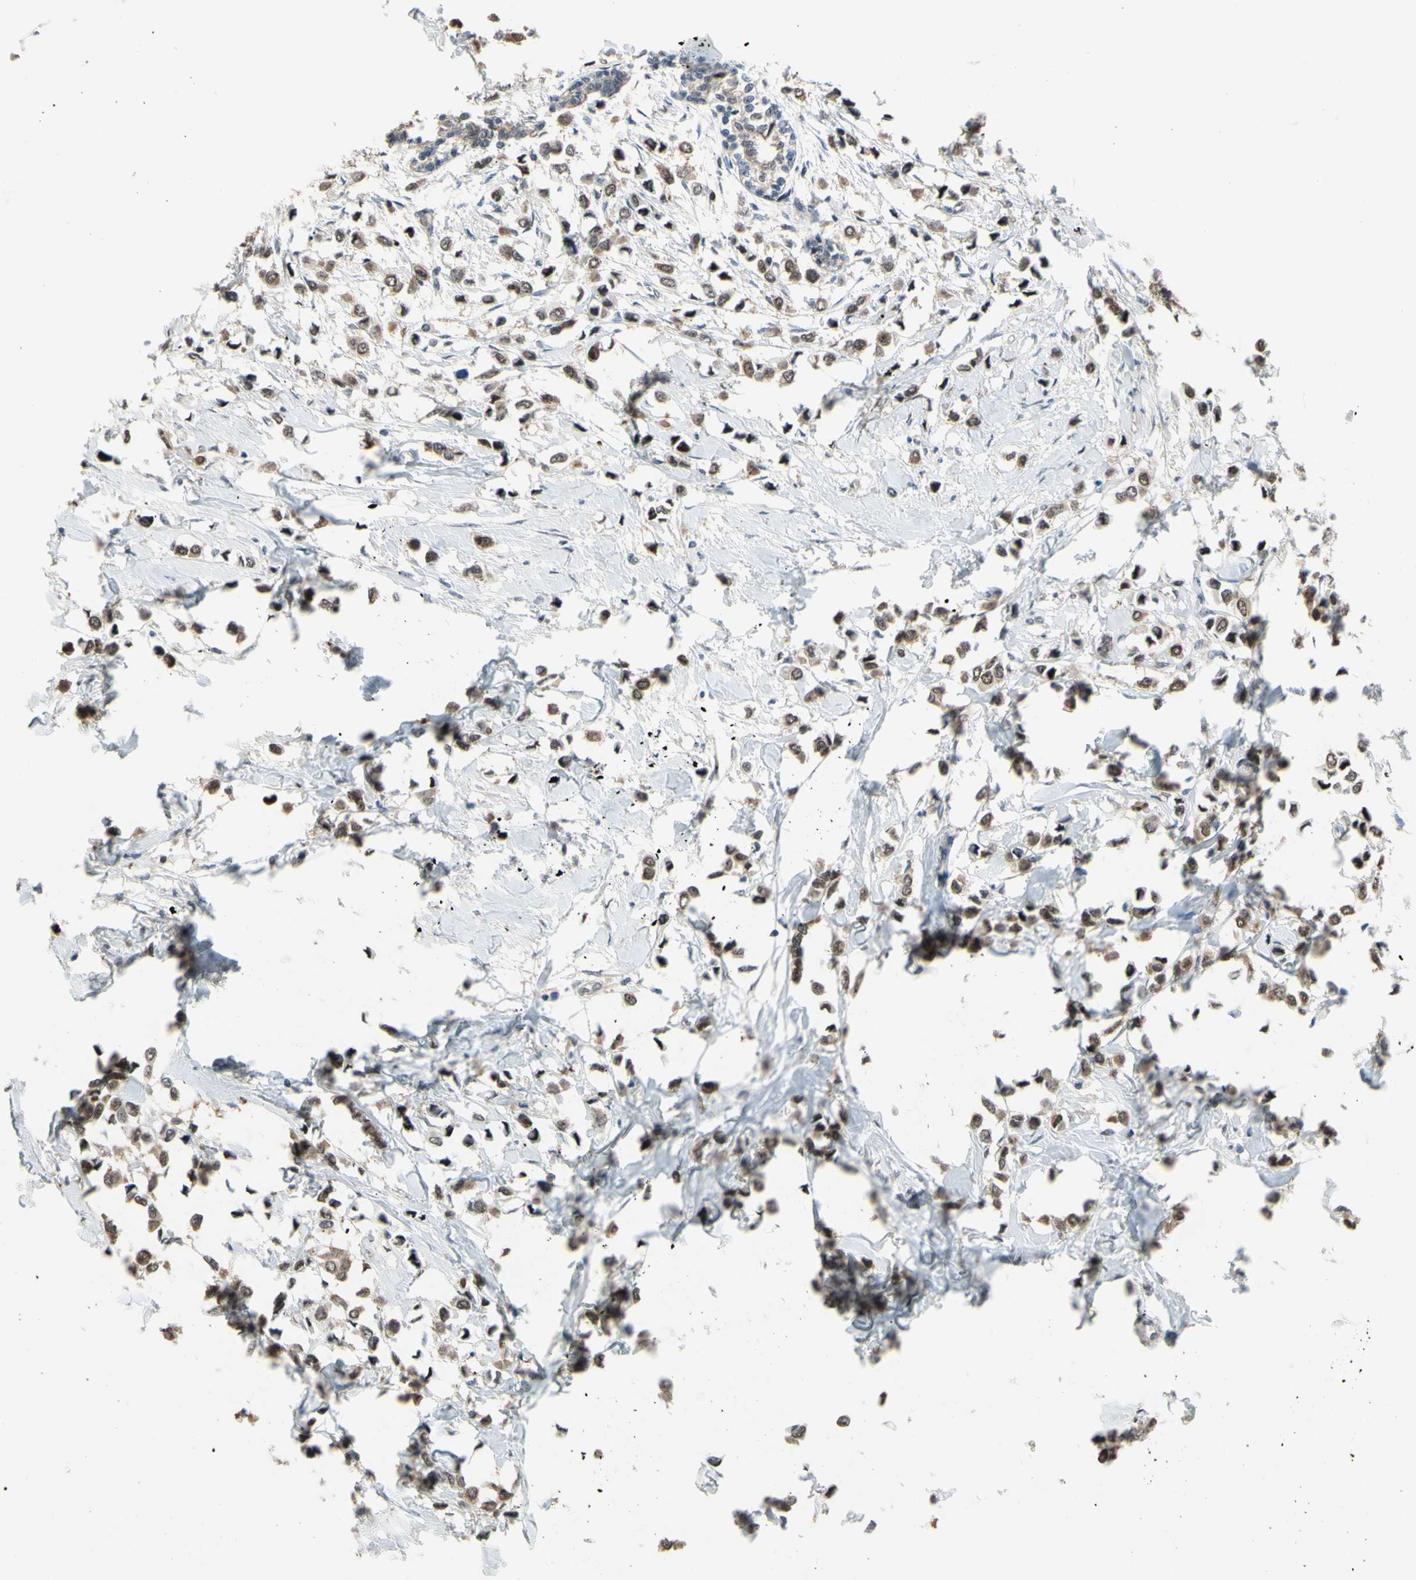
{"staining": {"intensity": "weak", "quantity": ">75%", "location": "cytoplasmic/membranous,nuclear"}, "tissue": "breast cancer", "cell_type": "Tumor cells", "image_type": "cancer", "snomed": [{"axis": "morphology", "description": "Lobular carcinoma"}, {"axis": "topography", "description": "Breast"}], "caption": "A micrograph of breast lobular carcinoma stained for a protein shows weak cytoplasmic/membranous and nuclear brown staining in tumor cells.", "gene": "HSPA4", "patient": {"sex": "female", "age": 51}}